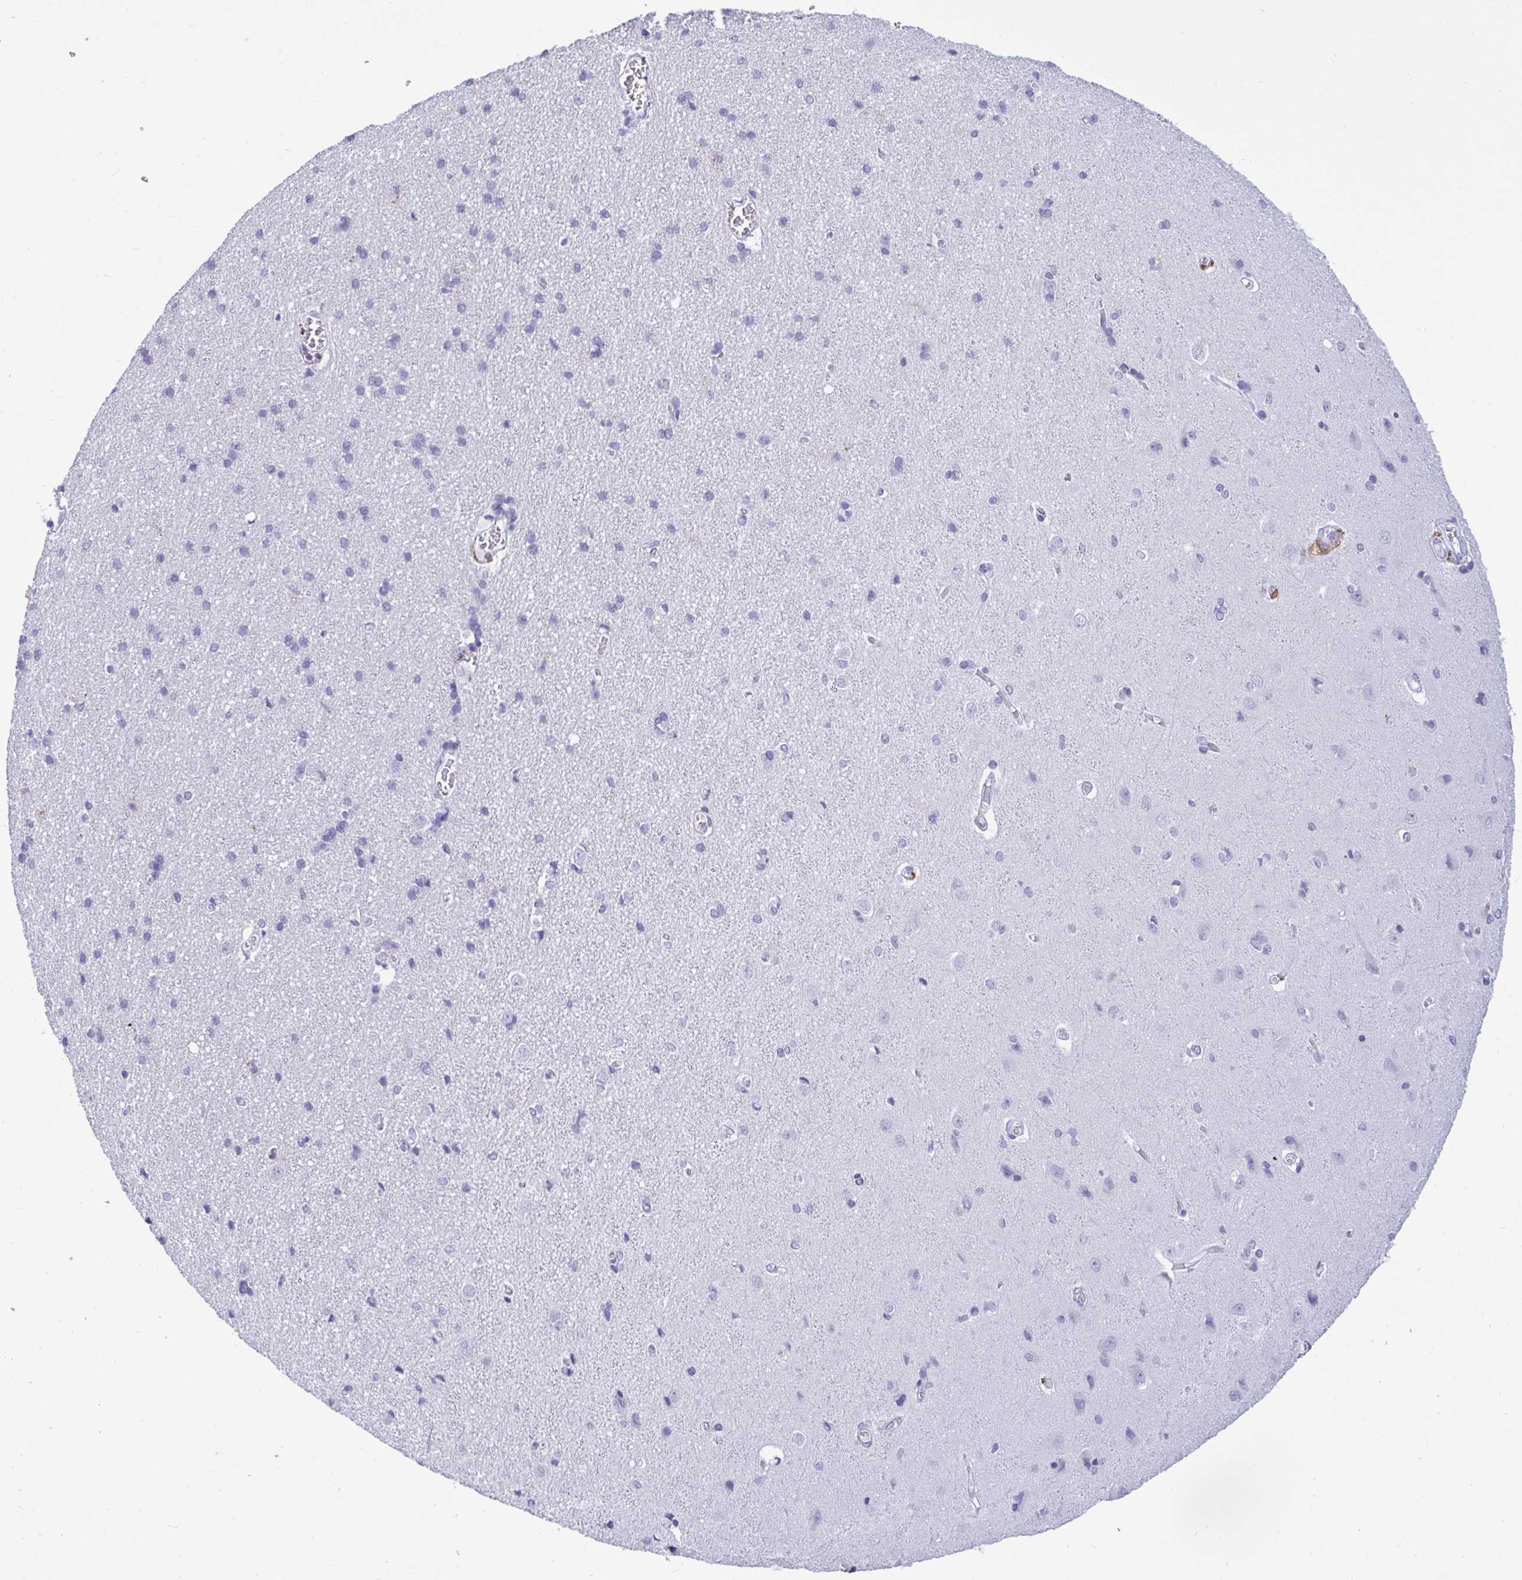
{"staining": {"intensity": "negative", "quantity": "none", "location": "none"}, "tissue": "cerebral cortex", "cell_type": "Endothelial cells", "image_type": "normal", "snomed": [{"axis": "morphology", "description": "Normal tissue, NOS"}, {"axis": "topography", "description": "Cerebral cortex"}], "caption": "There is no significant staining in endothelial cells of cerebral cortex. (DAB (3,3'-diaminobenzidine) immunohistochemistry visualized using brightfield microscopy, high magnification).", "gene": "CPVL", "patient": {"sex": "male", "age": 37}}